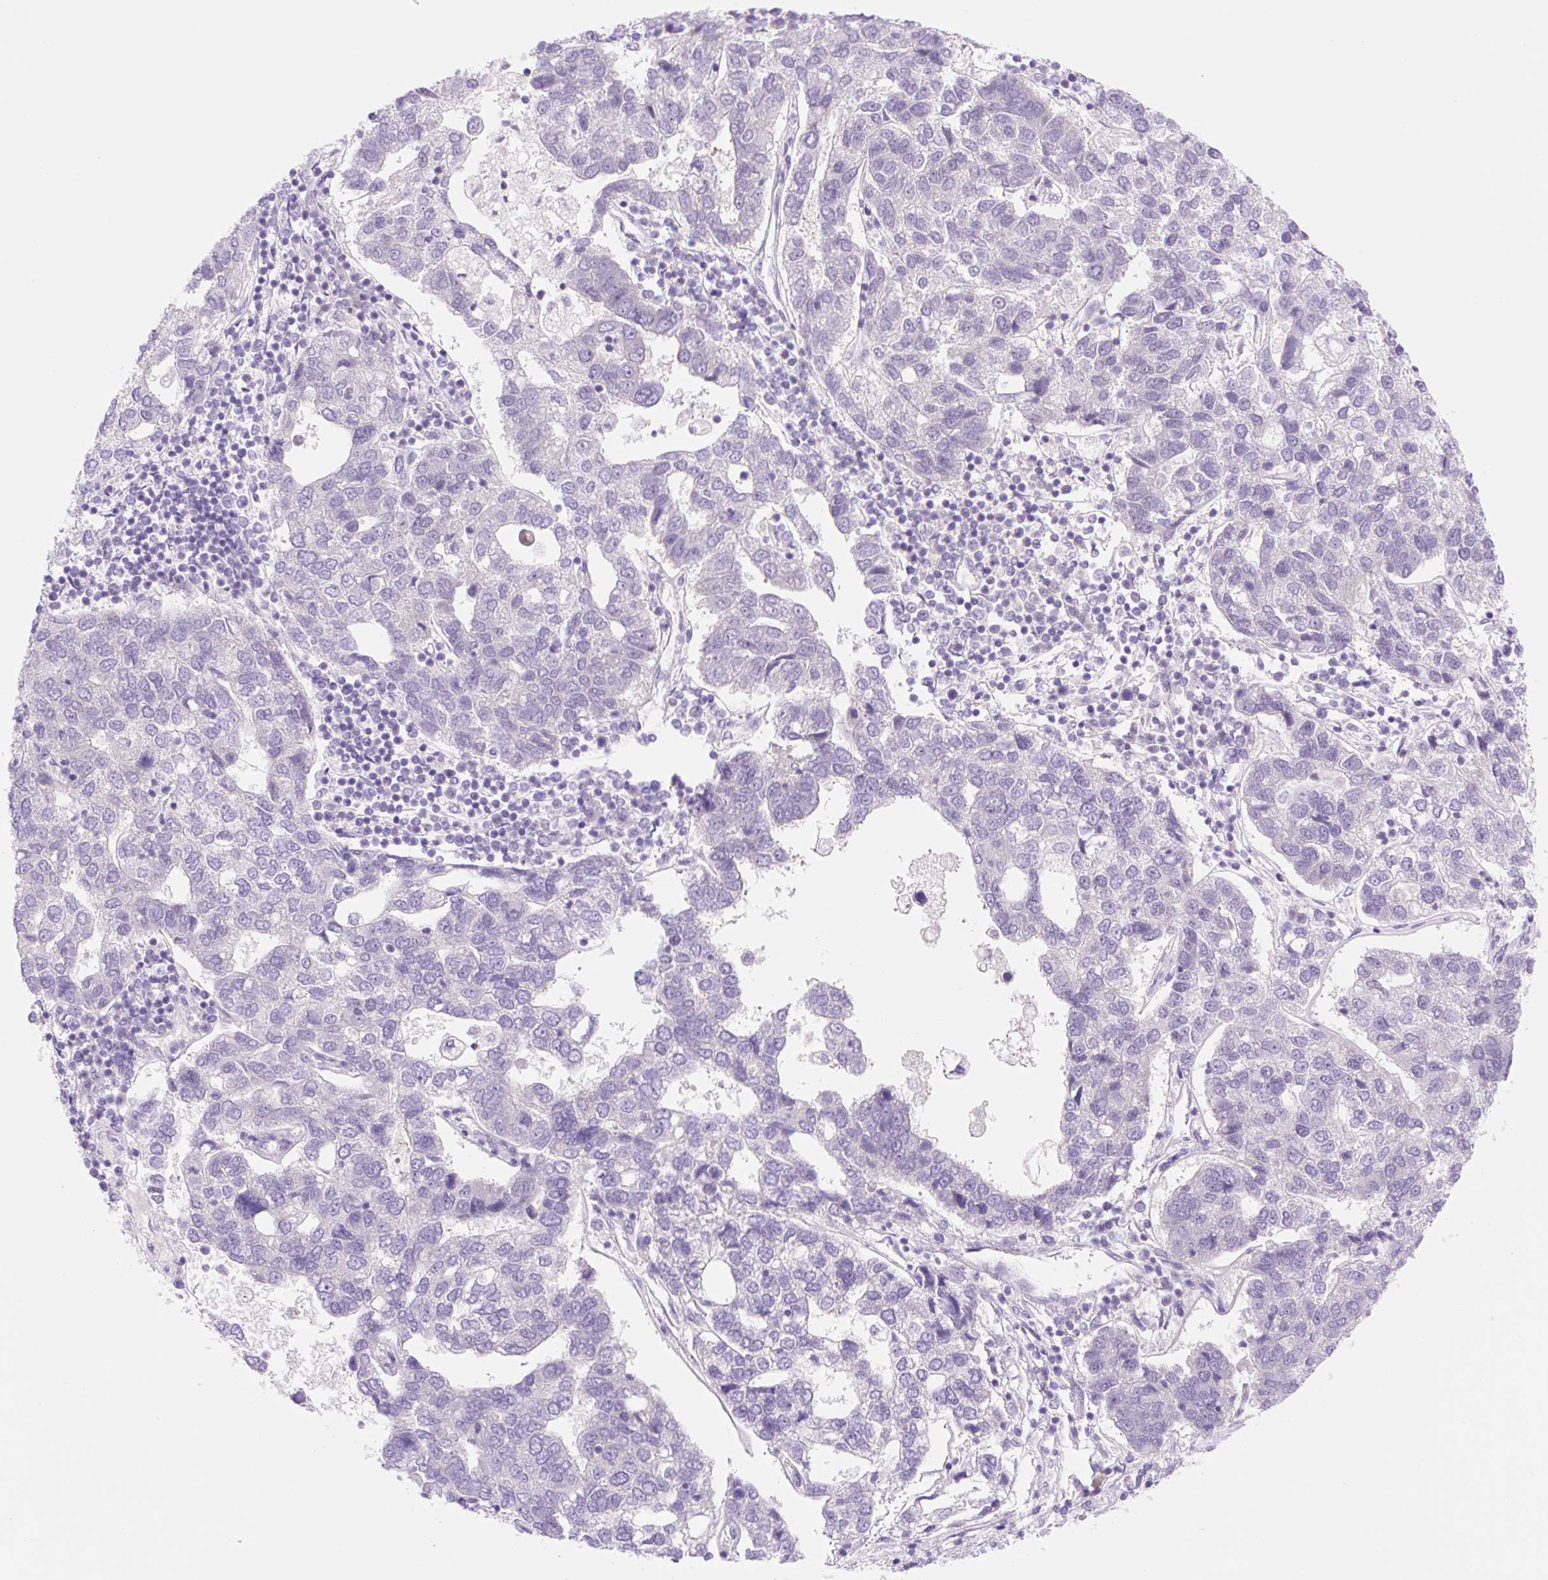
{"staining": {"intensity": "negative", "quantity": "none", "location": "none"}, "tissue": "pancreatic cancer", "cell_type": "Tumor cells", "image_type": "cancer", "snomed": [{"axis": "morphology", "description": "Adenocarcinoma, NOS"}, {"axis": "topography", "description": "Pancreas"}], "caption": "Adenocarcinoma (pancreatic) was stained to show a protein in brown. There is no significant staining in tumor cells.", "gene": "CELF6", "patient": {"sex": "female", "age": 61}}